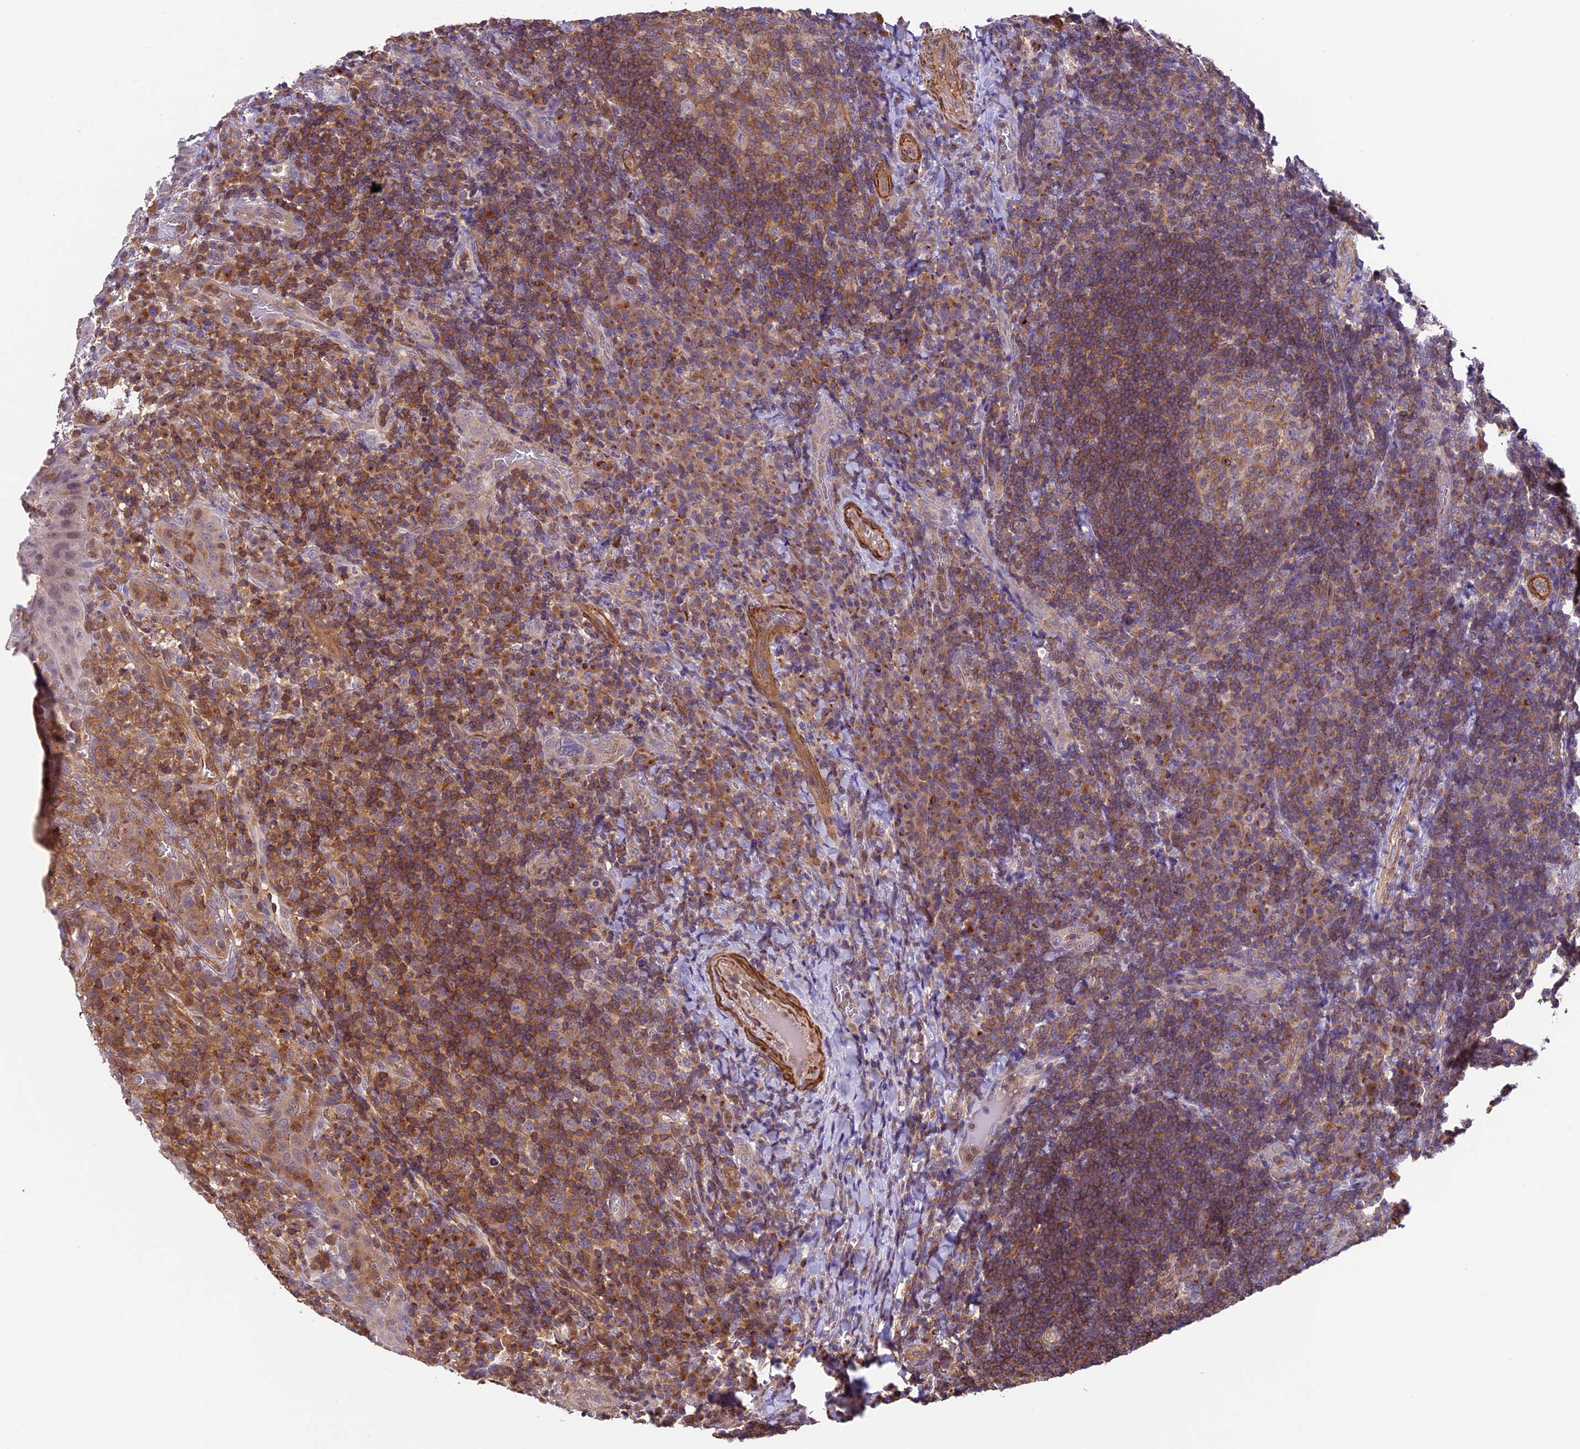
{"staining": {"intensity": "moderate", "quantity": ">75%", "location": "cytoplasmic/membranous"}, "tissue": "tonsil", "cell_type": "Germinal center cells", "image_type": "normal", "snomed": [{"axis": "morphology", "description": "Normal tissue, NOS"}, {"axis": "topography", "description": "Tonsil"}], "caption": "IHC of unremarkable human tonsil demonstrates medium levels of moderate cytoplasmic/membranous expression in approximately >75% of germinal center cells. IHC stains the protein in brown and the nuclei are stained blue.", "gene": "TBC1D1", "patient": {"sex": "male", "age": 17}}